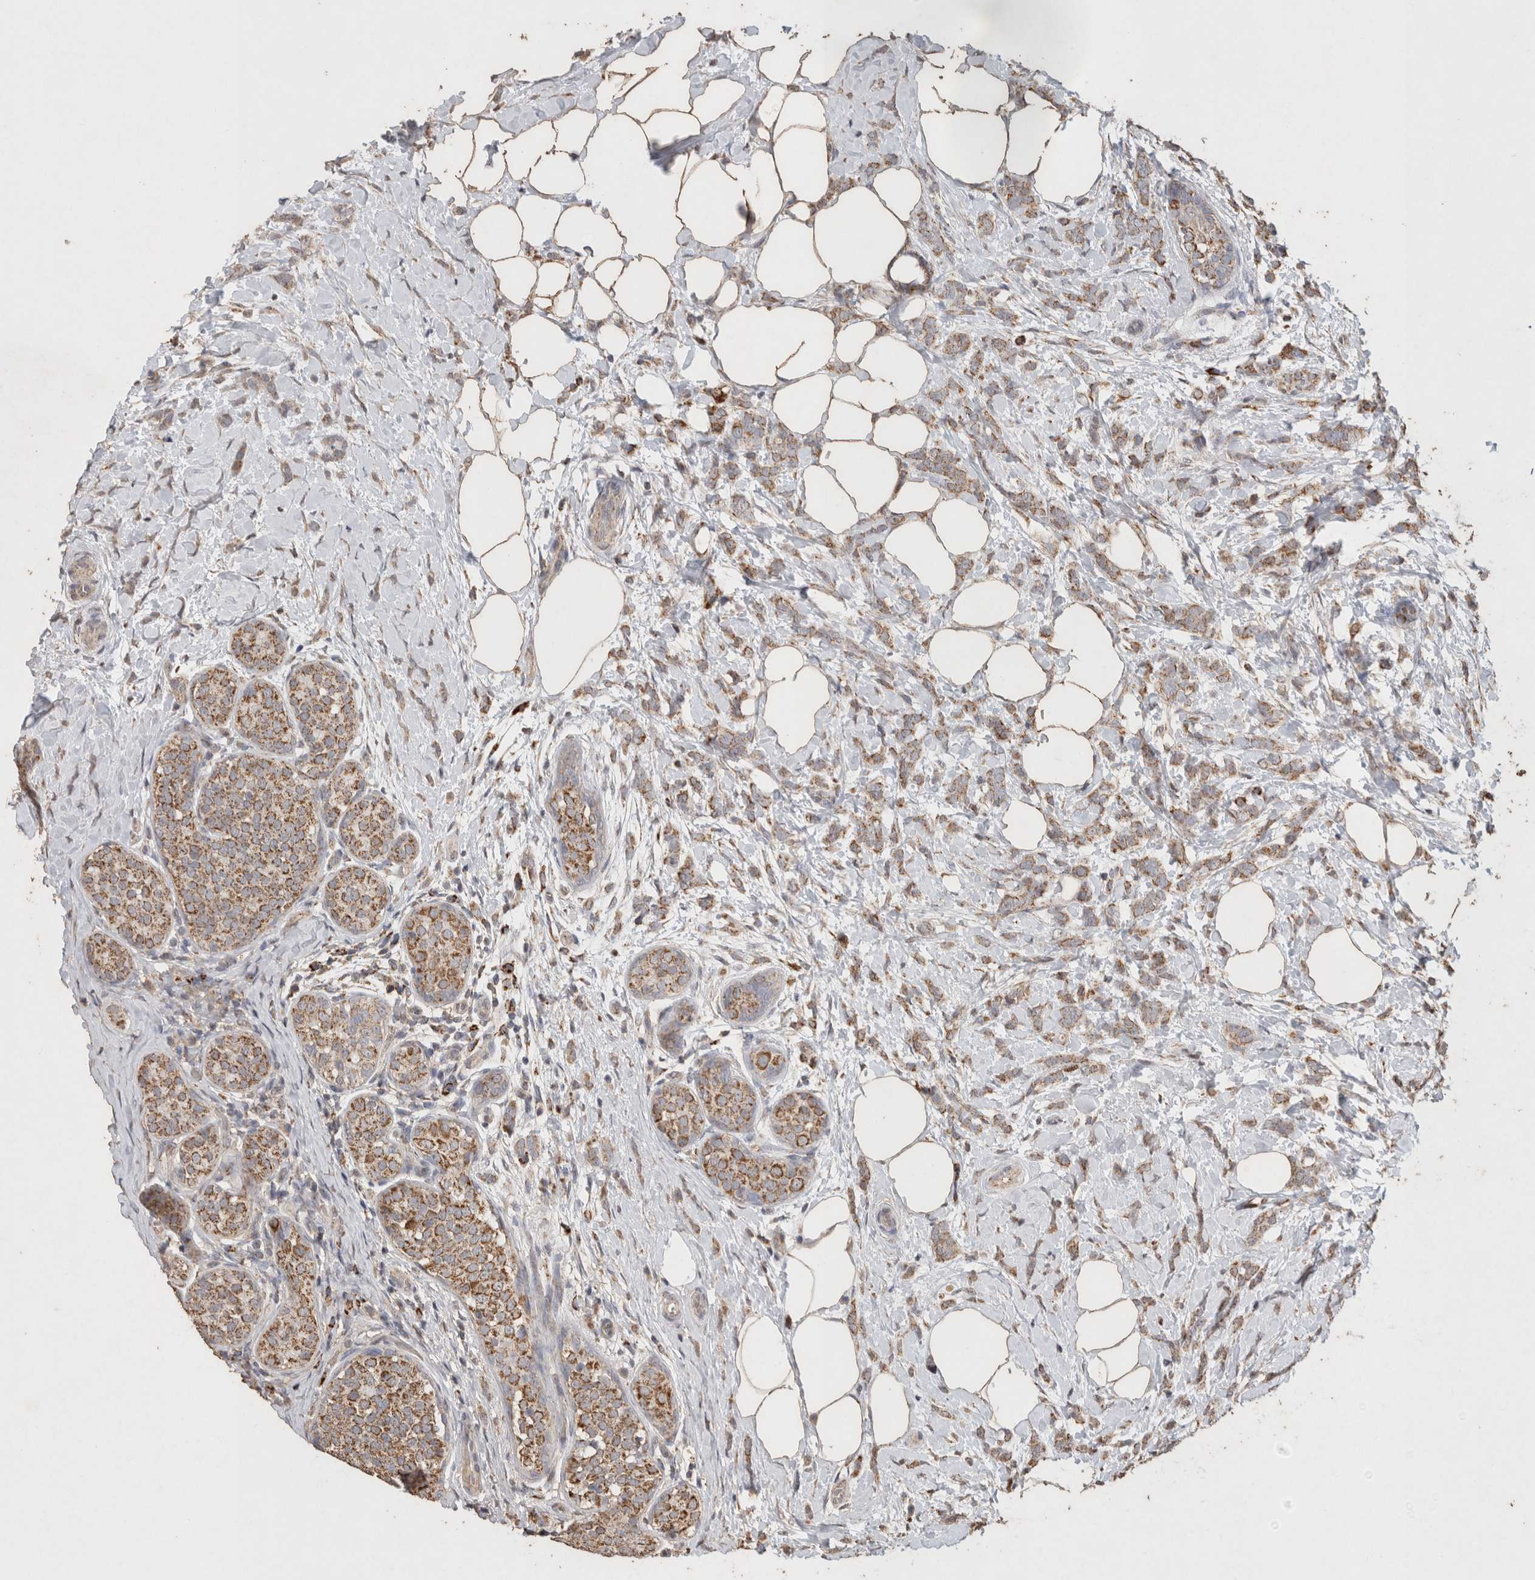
{"staining": {"intensity": "moderate", "quantity": ">75%", "location": "cytoplasmic/membranous"}, "tissue": "breast cancer", "cell_type": "Tumor cells", "image_type": "cancer", "snomed": [{"axis": "morphology", "description": "Lobular carcinoma, in situ"}, {"axis": "morphology", "description": "Lobular carcinoma"}, {"axis": "topography", "description": "Breast"}], "caption": "Immunohistochemical staining of human breast cancer (lobular carcinoma in situ) shows medium levels of moderate cytoplasmic/membranous staining in about >75% of tumor cells. (DAB IHC with brightfield microscopy, high magnification).", "gene": "ACADM", "patient": {"sex": "female", "age": 41}}